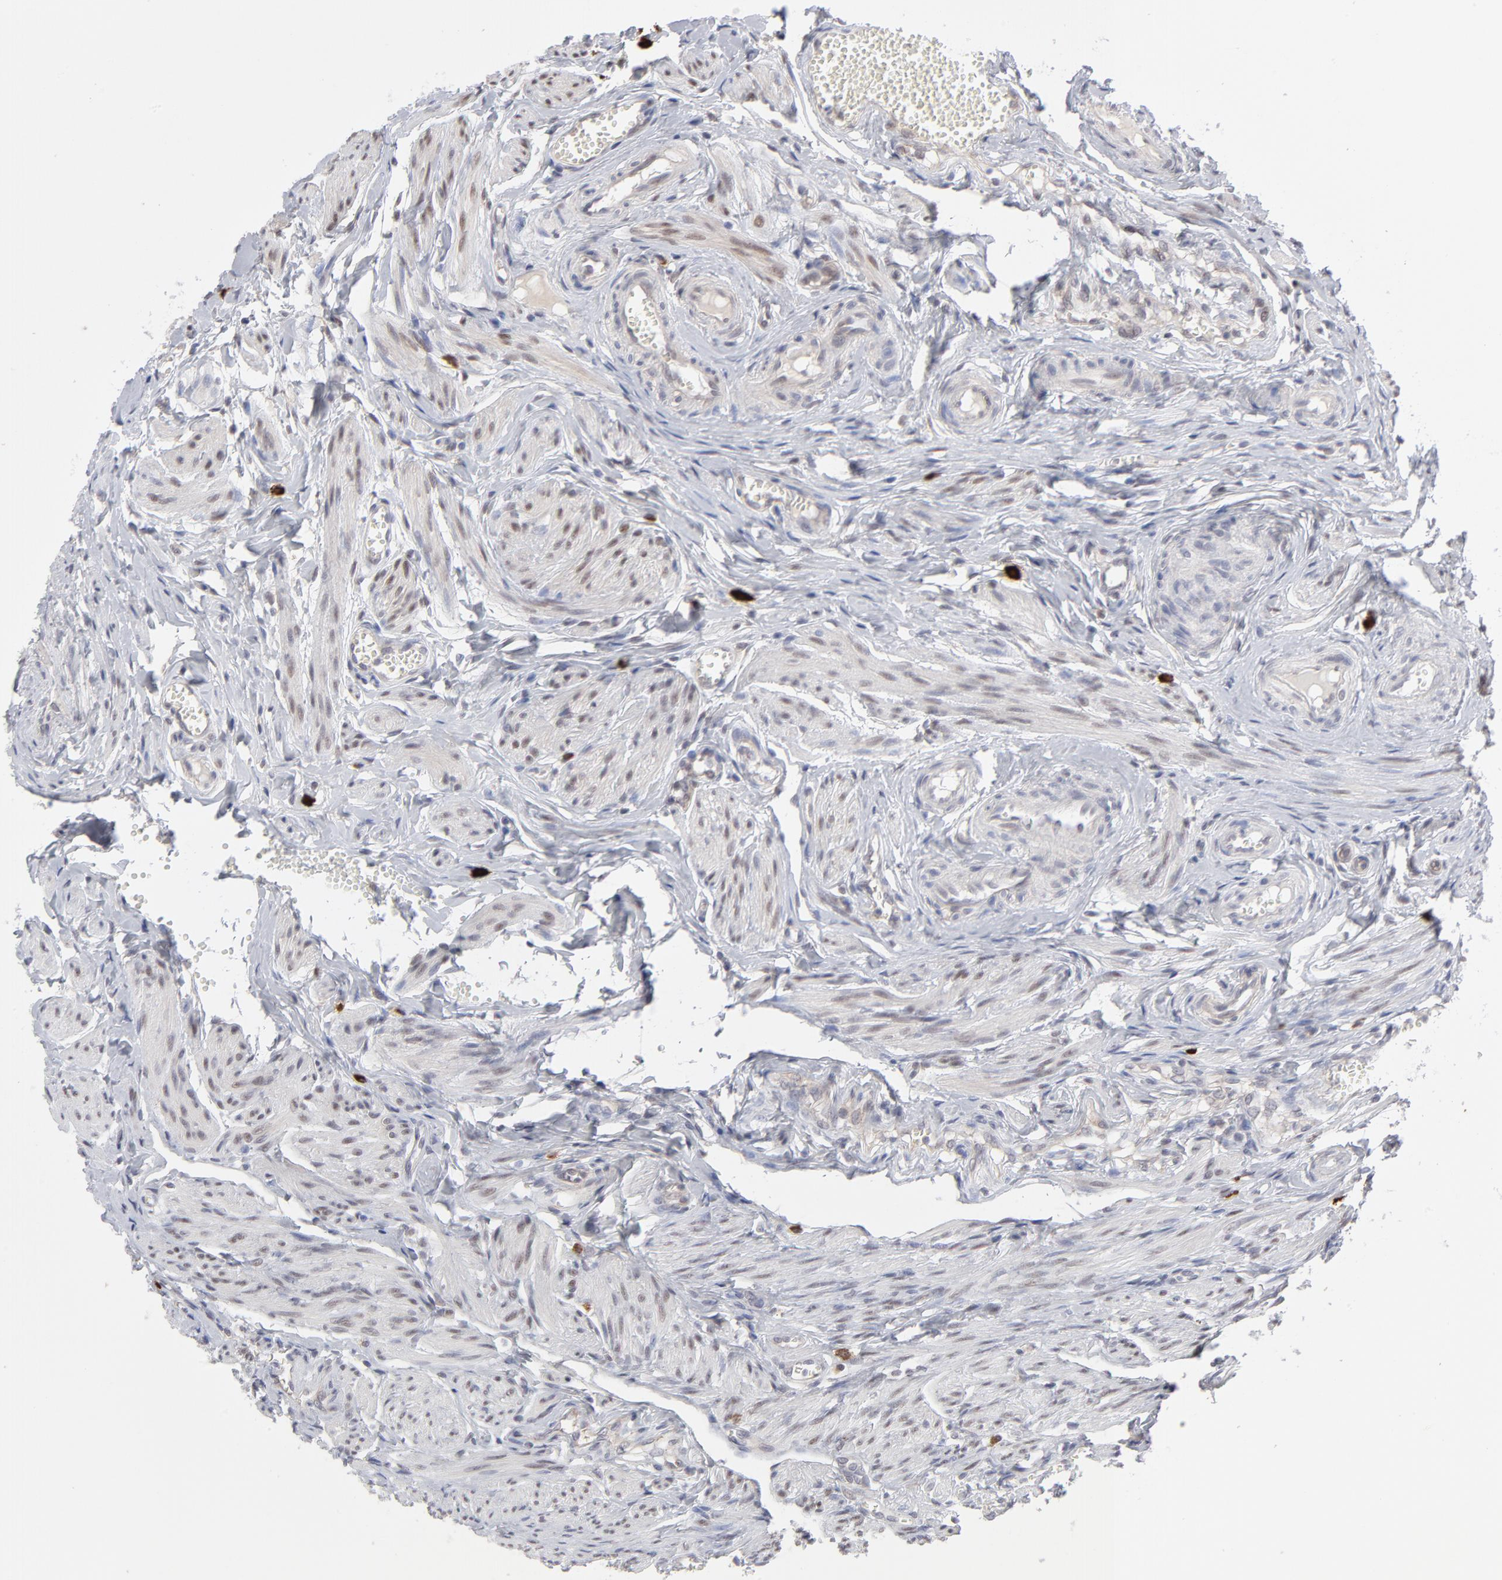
{"staining": {"intensity": "moderate", "quantity": ">75%", "location": "cytoplasmic/membranous,nuclear"}, "tissue": "fallopian tube", "cell_type": "Glandular cells", "image_type": "normal", "snomed": [{"axis": "morphology", "description": "Normal tissue, NOS"}, {"axis": "topography", "description": "Fallopian tube"}], "caption": "This histopathology image exhibits immunohistochemistry staining of unremarkable human fallopian tube, with medium moderate cytoplasmic/membranous,nuclear expression in approximately >75% of glandular cells.", "gene": "NBN", "patient": {"sex": "female", "age": 46}}